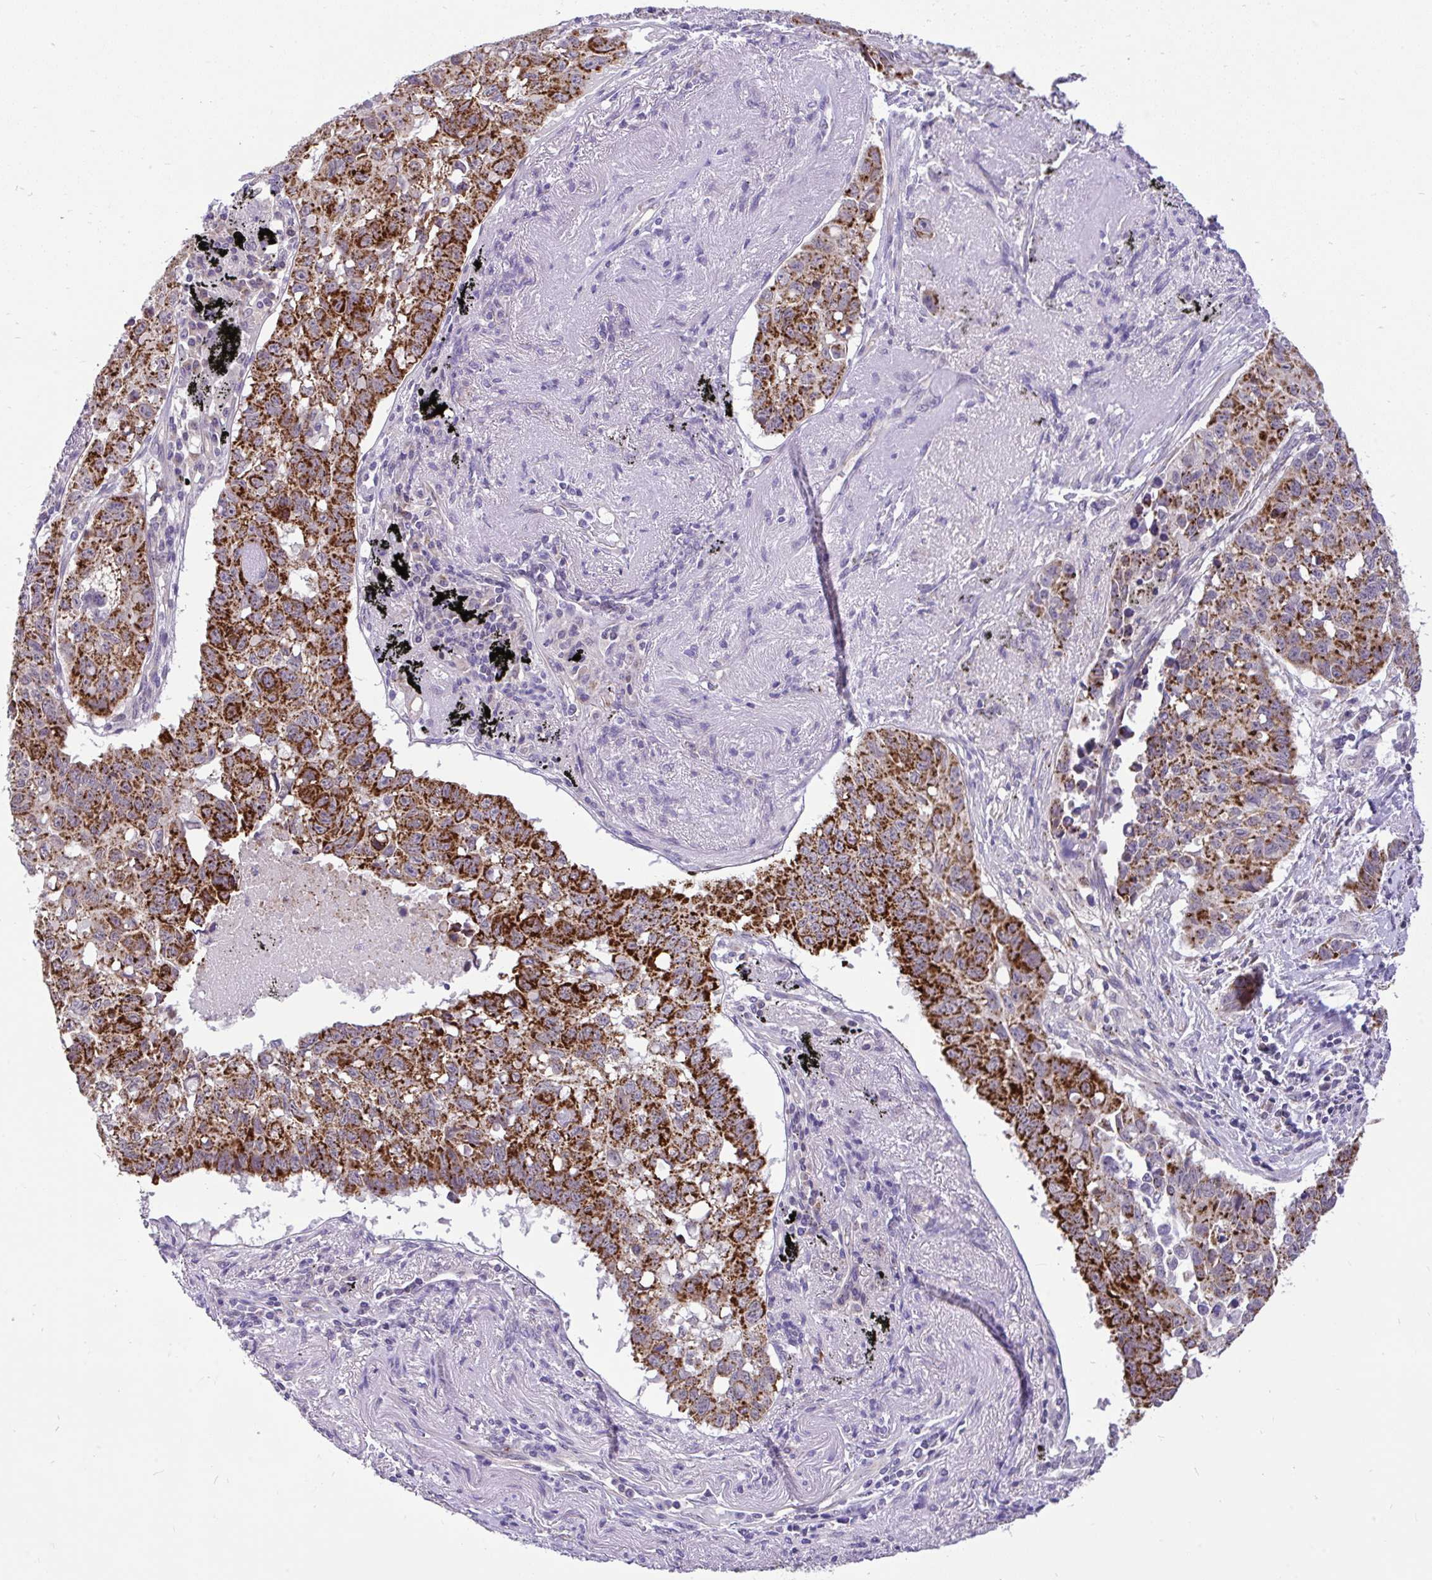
{"staining": {"intensity": "strong", "quantity": ">75%", "location": "cytoplasmic/membranous"}, "tissue": "lung cancer", "cell_type": "Tumor cells", "image_type": "cancer", "snomed": [{"axis": "morphology", "description": "Squamous cell carcinoma, NOS"}, {"axis": "topography", "description": "Lung"}], "caption": "Immunohistochemistry (IHC) staining of lung squamous cell carcinoma, which shows high levels of strong cytoplasmic/membranous expression in approximately >75% of tumor cells indicating strong cytoplasmic/membranous protein expression. The staining was performed using DAB (3,3'-diaminobenzidine) (brown) for protein detection and nuclei were counterstained in hematoxylin (blue).", "gene": "PYCR2", "patient": {"sex": "male", "age": 60}}